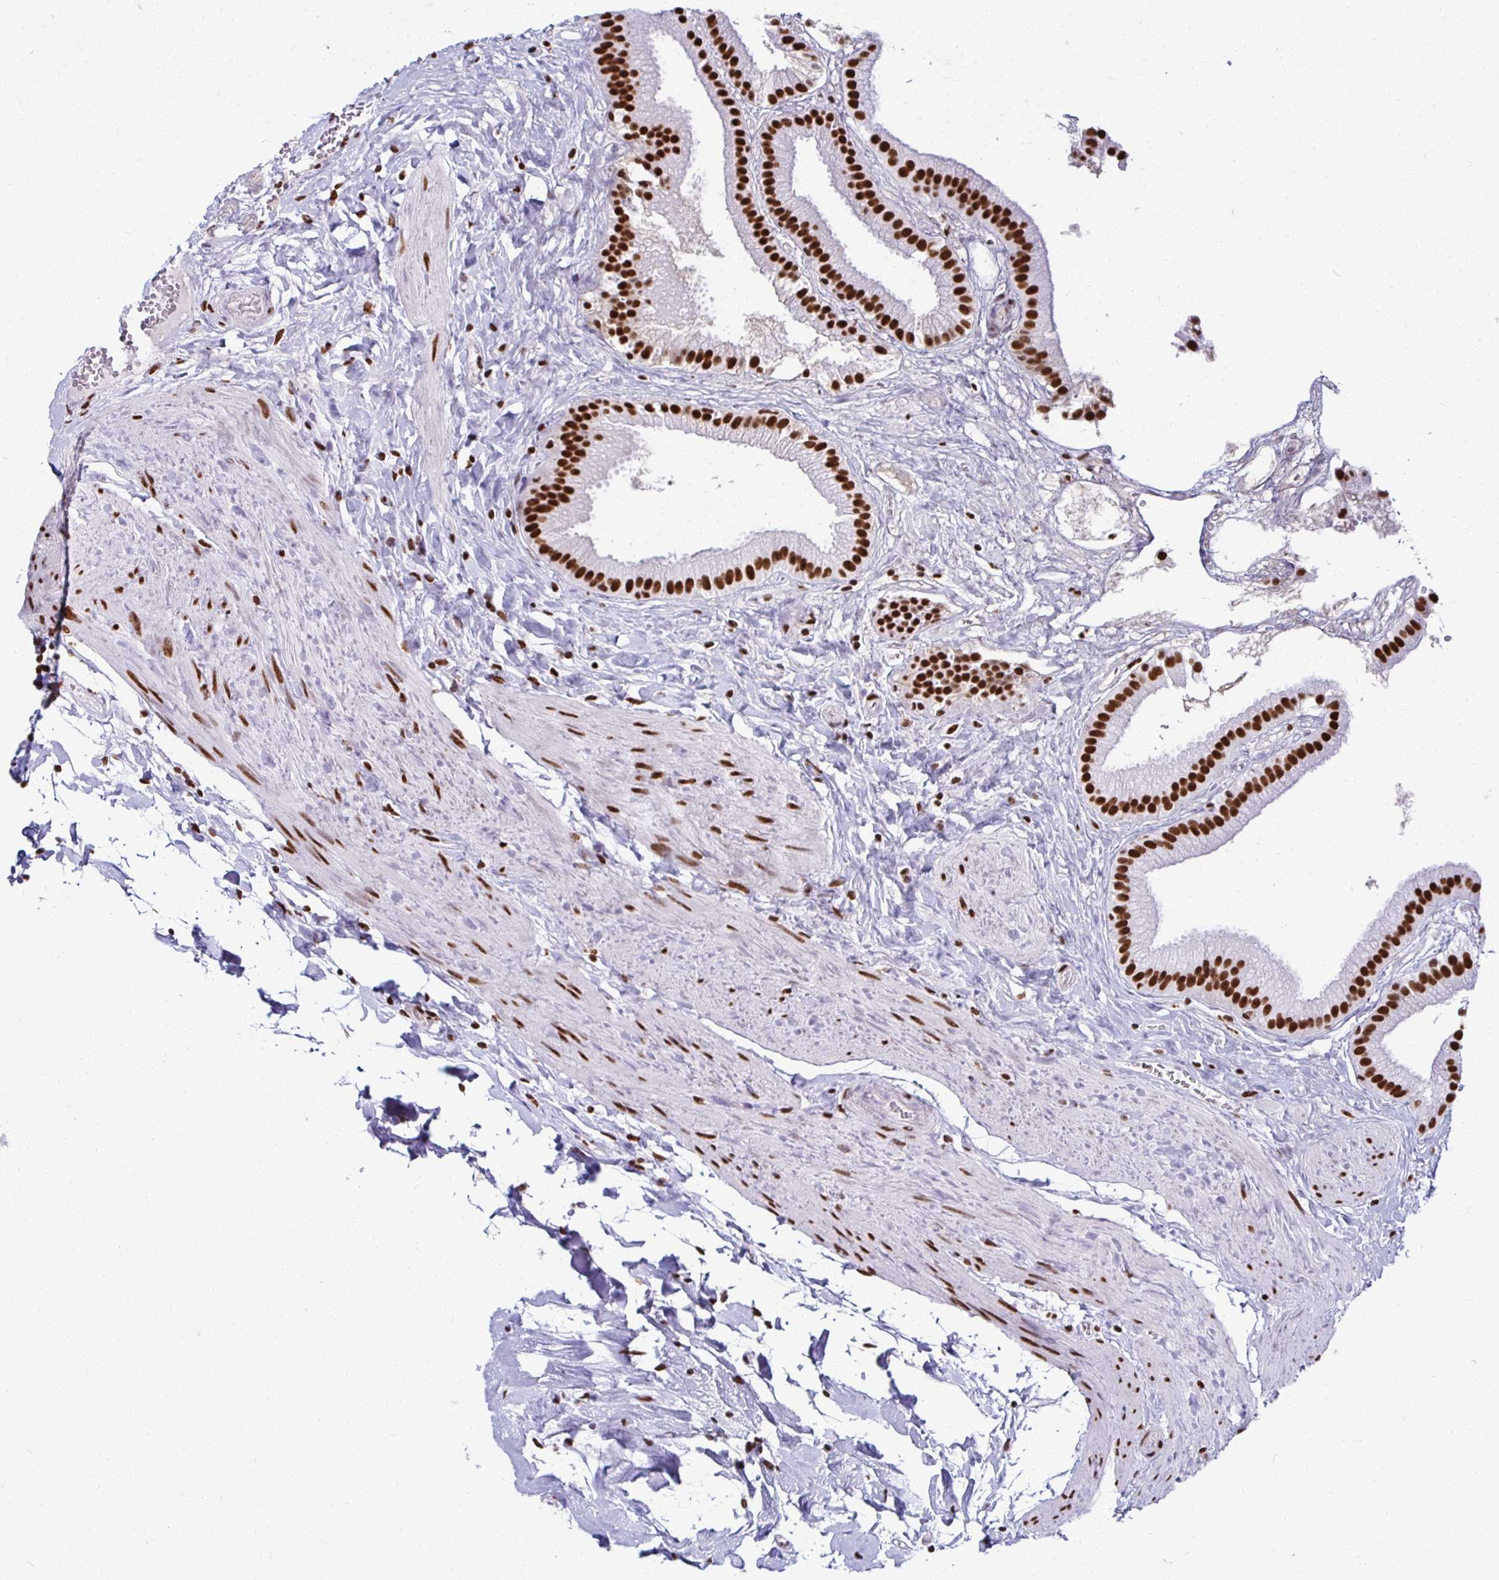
{"staining": {"intensity": "strong", "quantity": ">75%", "location": "nuclear"}, "tissue": "gallbladder", "cell_type": "Glandular cells", "image_type": "normal", "snomed": [{"axis": "morphology", "description": "Normal tissue, NOS"}, {"axis": "topography", "description": "Gallbladder"}], "caption": "Brown immunohistochemical staining in normal gallbladder reveals strong nuclear expression in about >75% of glandular cells.", "gene": "NONO", "patient": {"sex": "female", "age": 63}}